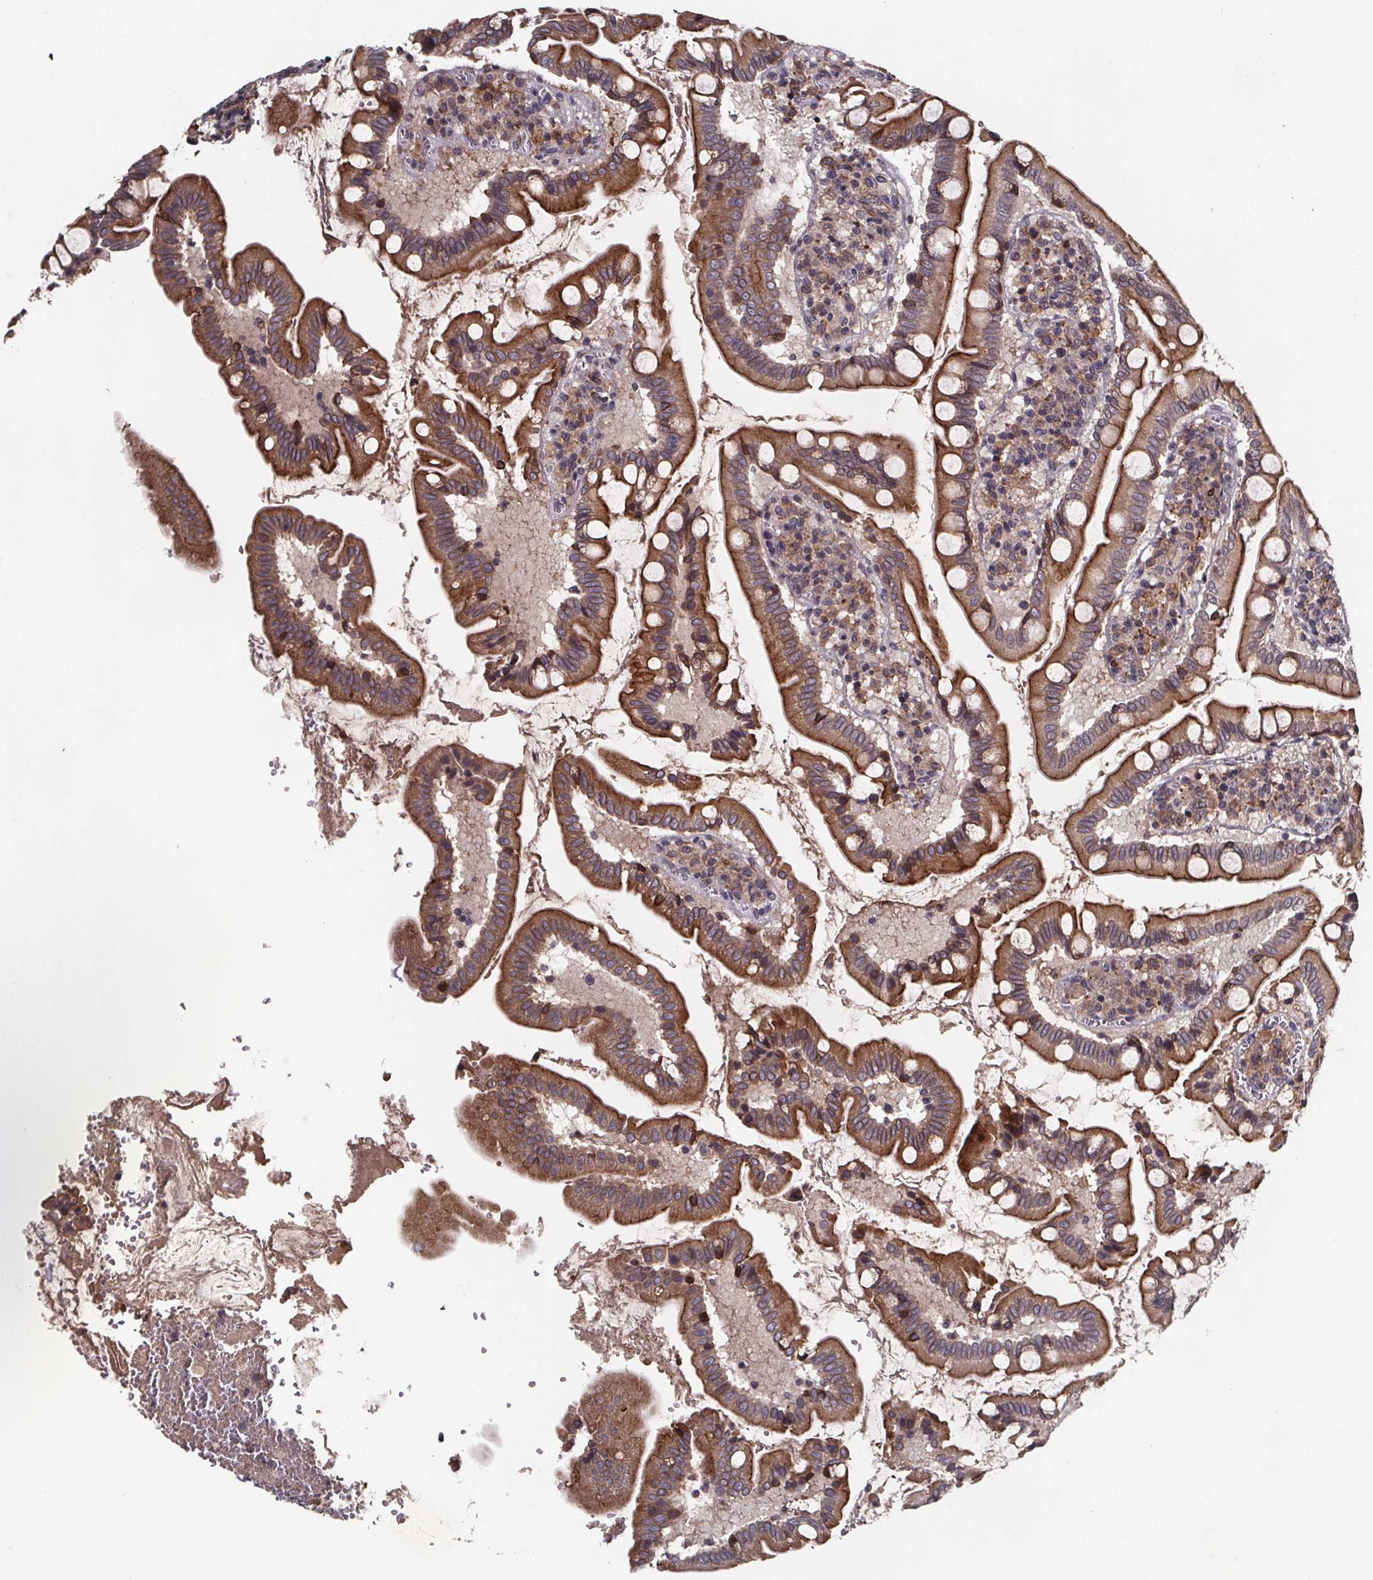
{"staining": {"intensity": "strong", "quantity": "25%-75%", "location": "cytoplasmic/membranous"}, "tissue": "small intestine", "cell_type": "Glandular cells", "image_type": "normal", "snomed": [{"axis": "morphology", "description": "Normal tissue, NOS"}, {"axis": "topography", "description": "Small intestine"}], "caption": "This is a histology image of immunohistochemistry staining of normal small intestine, which shows strong positivity in the cytoplasmic/membranous of glandular cells.", "gene": "FASTKD3", "patient": {"sex": "female", "age": 56}}